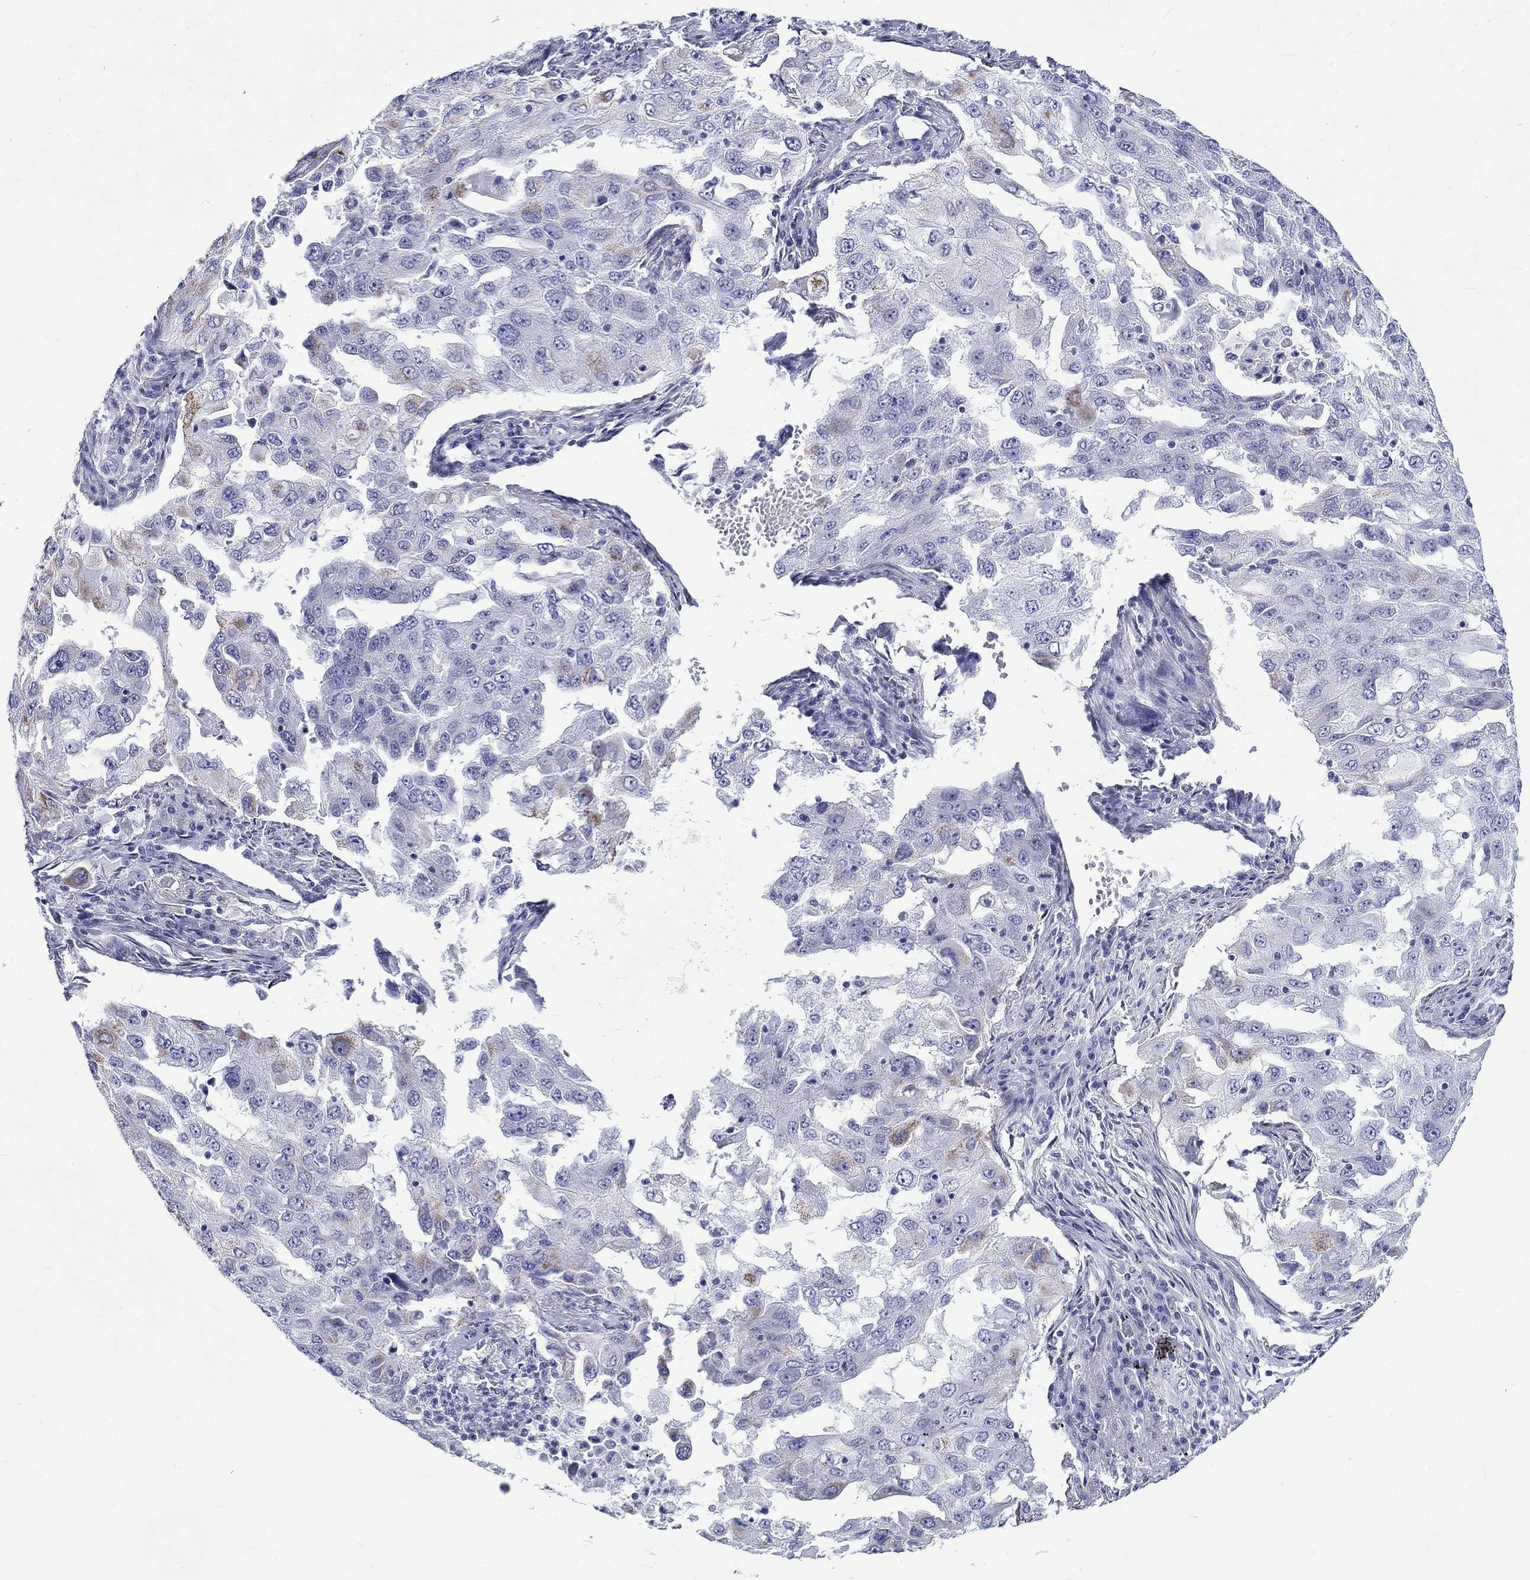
{"staining": {"intensity": "moderate", "quantity": "<25%", "location": "cytoplasmic/membranous"}, "tissue": "lung cancer", "cell_type": "Tumor cells", "image_type": "cancer", "snomed": [{"axis": "morphology", "description": "Adenocarcinoma, NOS"}, {"axis": "topography", "description": "Lung"}], "caption": "A photomicrograph of human adenocarcinoma (lung) stained for a protein displays moderate cytoplasmic/membranous brown staining in tumor cells.", "gene": "H1-1", "patient": {"sex": "female", "age": 61}}